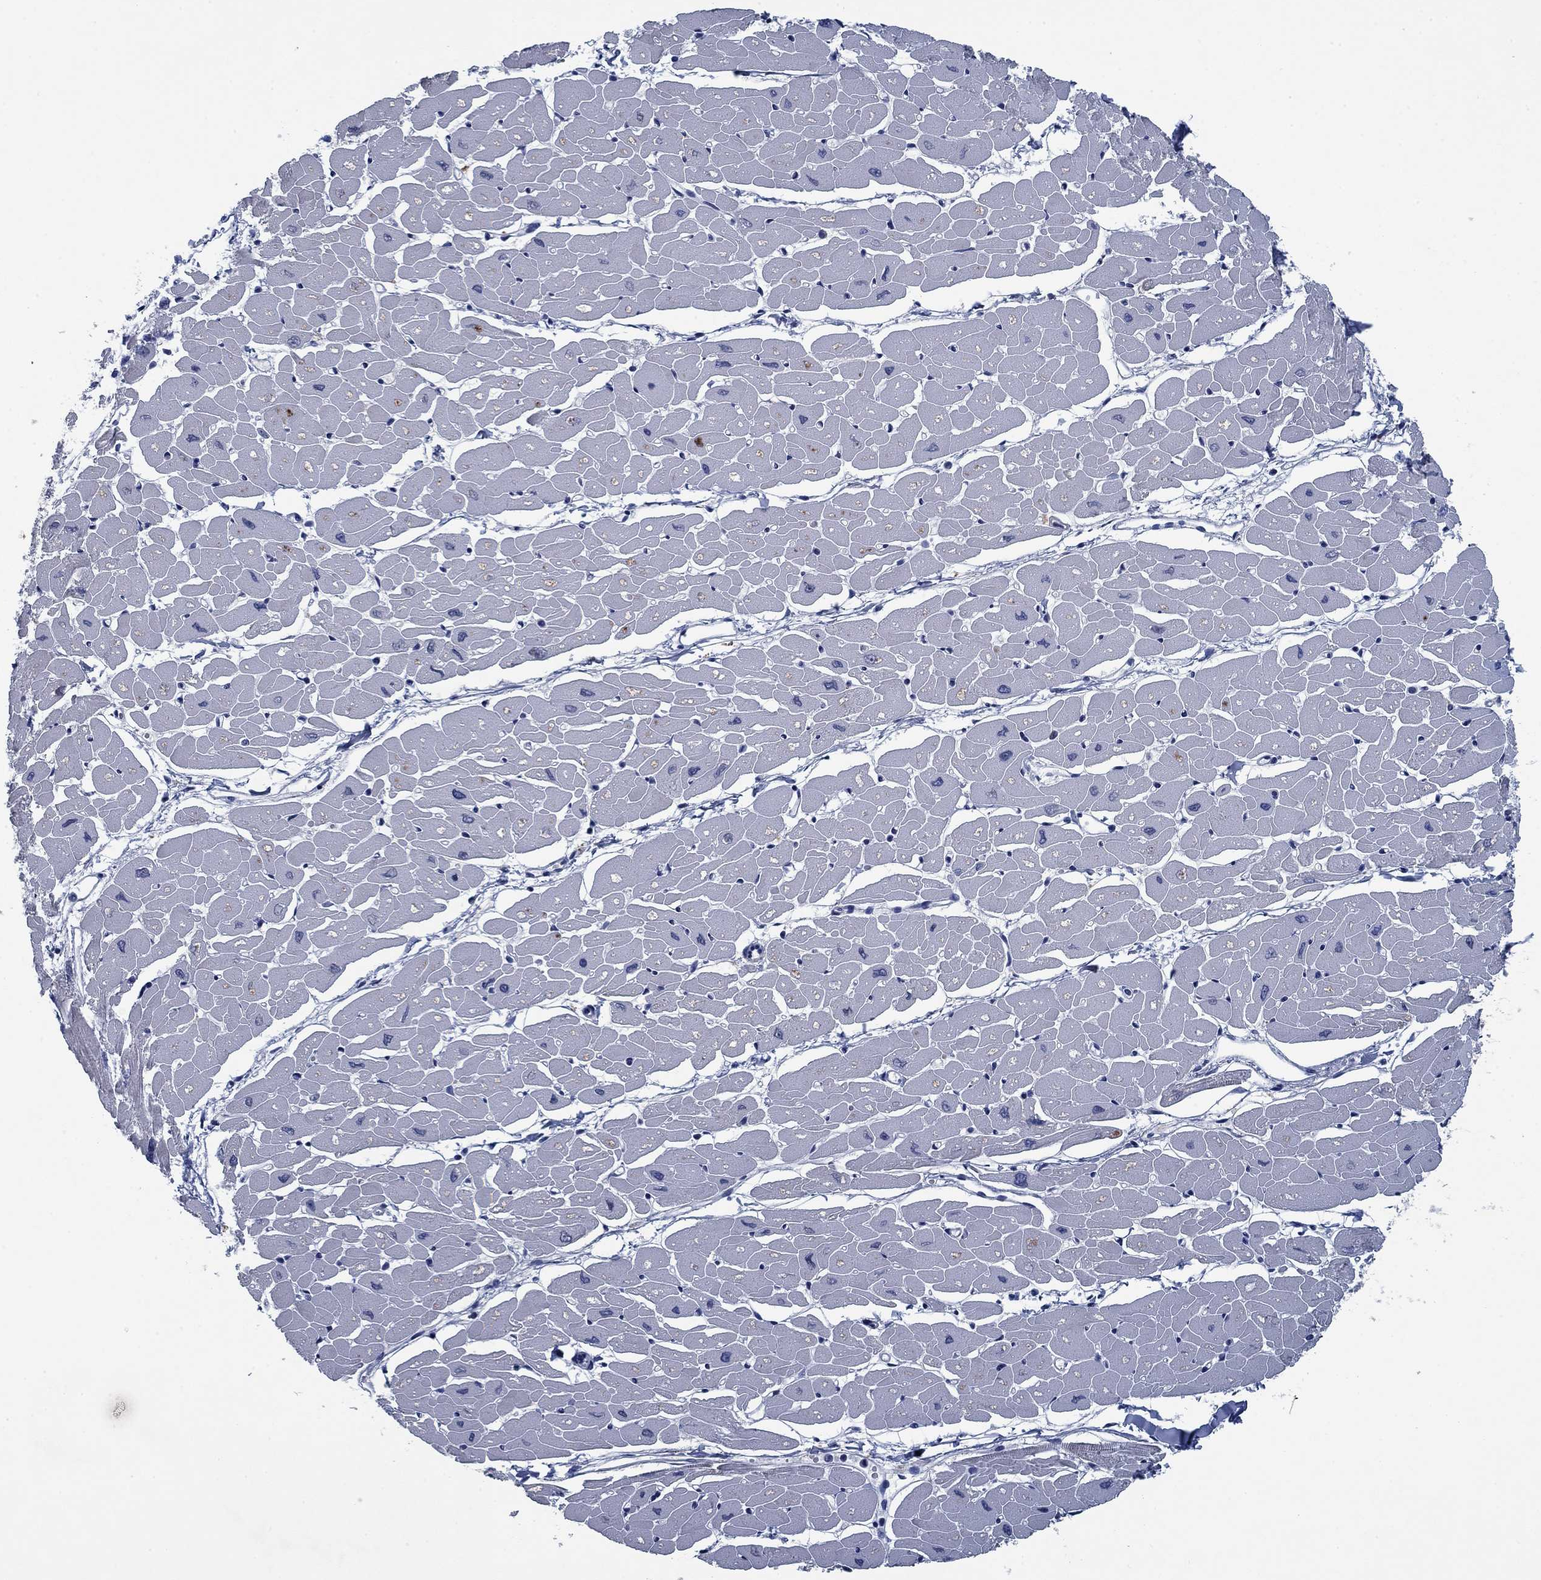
{"staining": {"intensity": "negative", "quantity": "none", "location": "none"}, "tissue": "heart muscle", "cell_type": "Cardiomyocytes", "image_type": "normal", "snomed": [{"axis": "morphology", "description": "Normal tissue, NOS"}, {"axis": "topography", "description": "Heart"}], "caption": "Immunohistochemistry (IHC) histopathology image of normal heart muscle: human heart muscle stained with DAB (3,3'-diaminobenzidine) displays no significant protein positivity in cardiomyocytes.", "gene": "PNMA8A", "patient": {"sex": "male", "age": 57}}